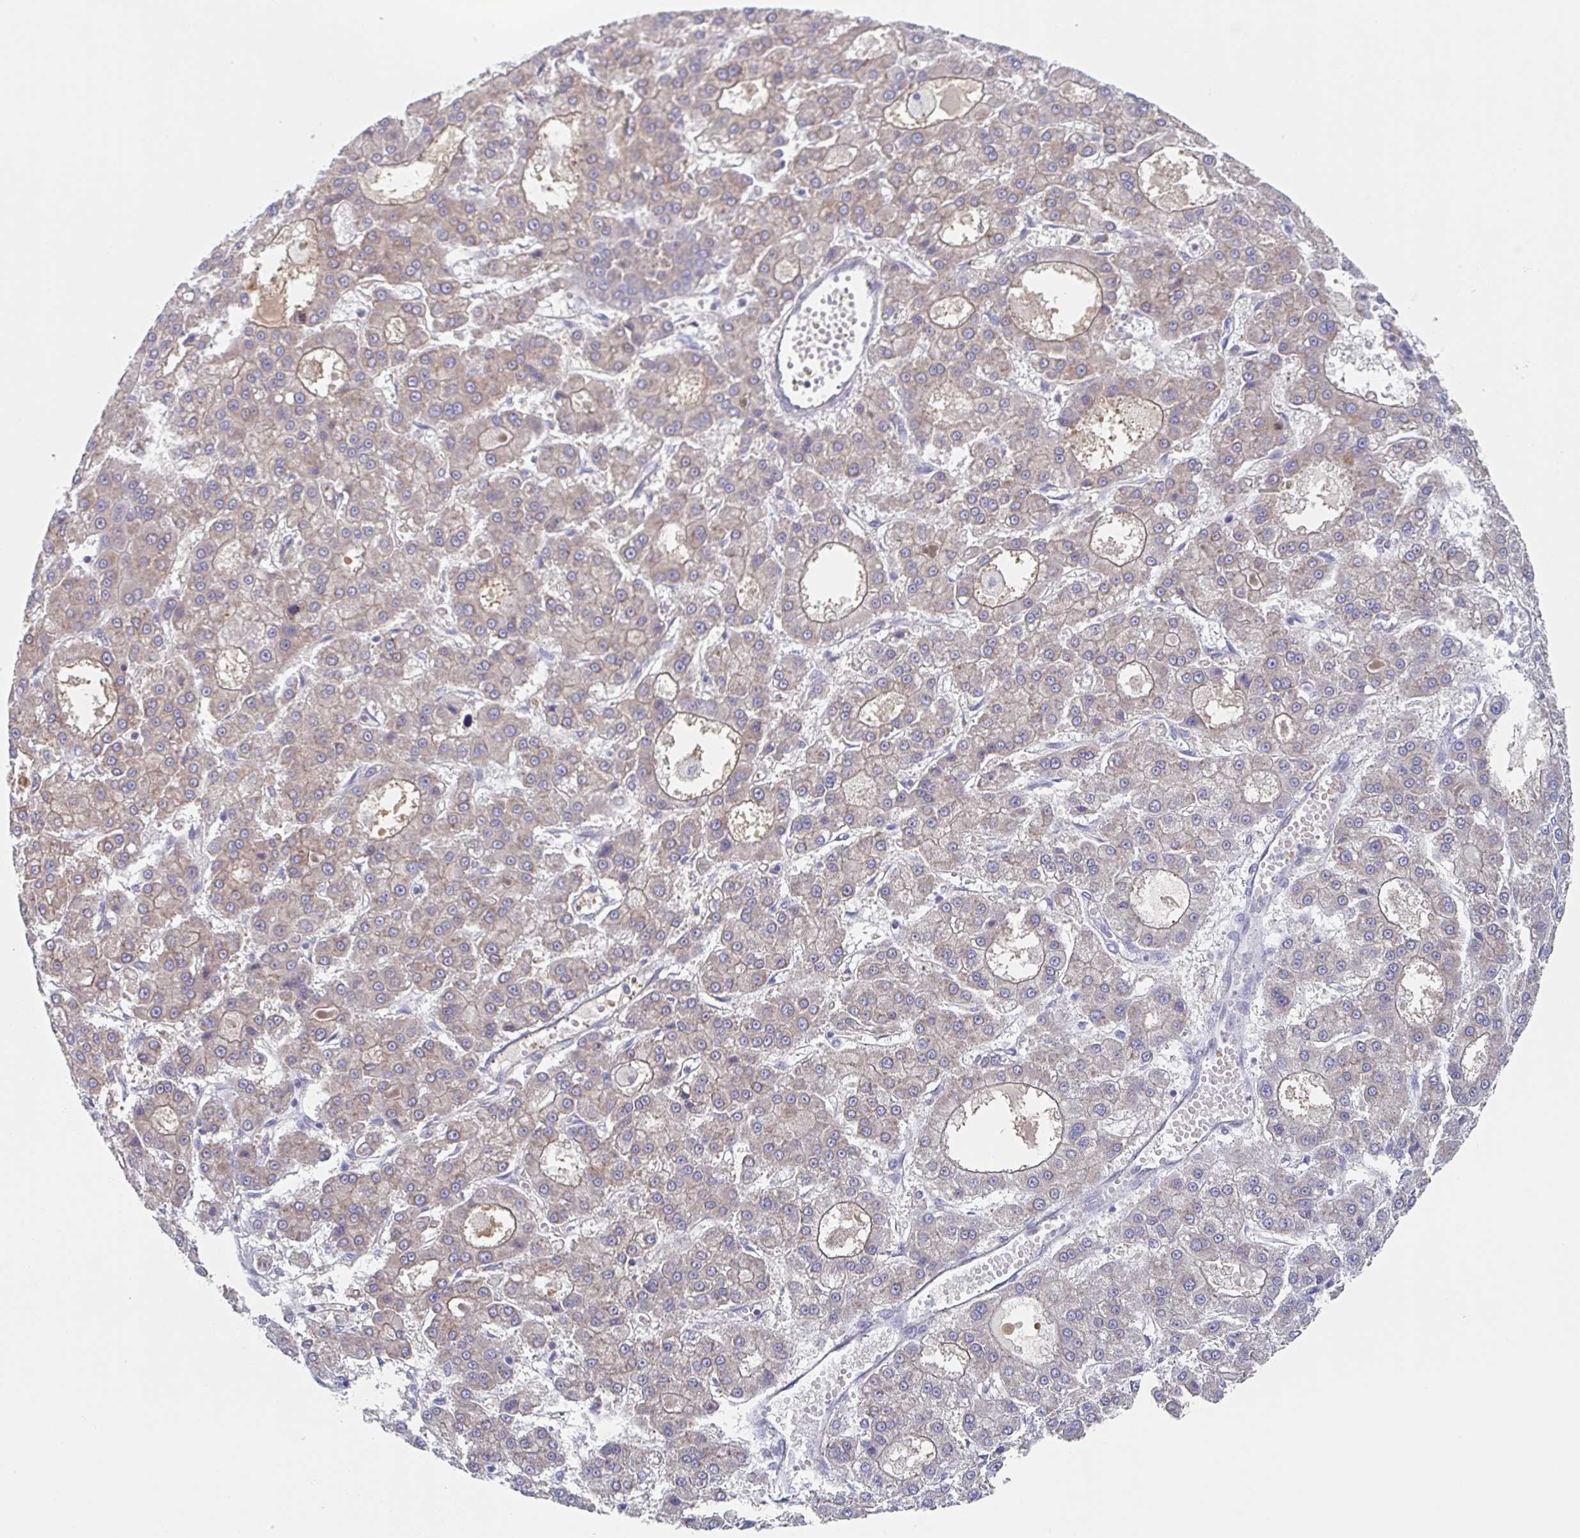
{"staining": {"intensity": "weak", "quantity": "25%-75%", "location": "cytoplasmic/membranous"}, "tissue": "liver cancer", "cell_type": "Tumor cells", "image_type": "cancer", "snomed": [{"axis": "morphology", "description": "Carcinoma, Hepatocellular, NOS"}, {"axis": "topography", "description": "Liver"}], "caption": "Immunohistochemistry (DAB (3,3'-diaminobenzidine)) staining of liver hepatocellular carcinoma reveals weak cytoplasmic/membranous protein expression in about 25%-75% of tumor cells. (brown staining indicates protein expression, while blue staining denotes nuclei).", "gene": "AMPD2", "patient": {"sex": "male", "age": 70}}